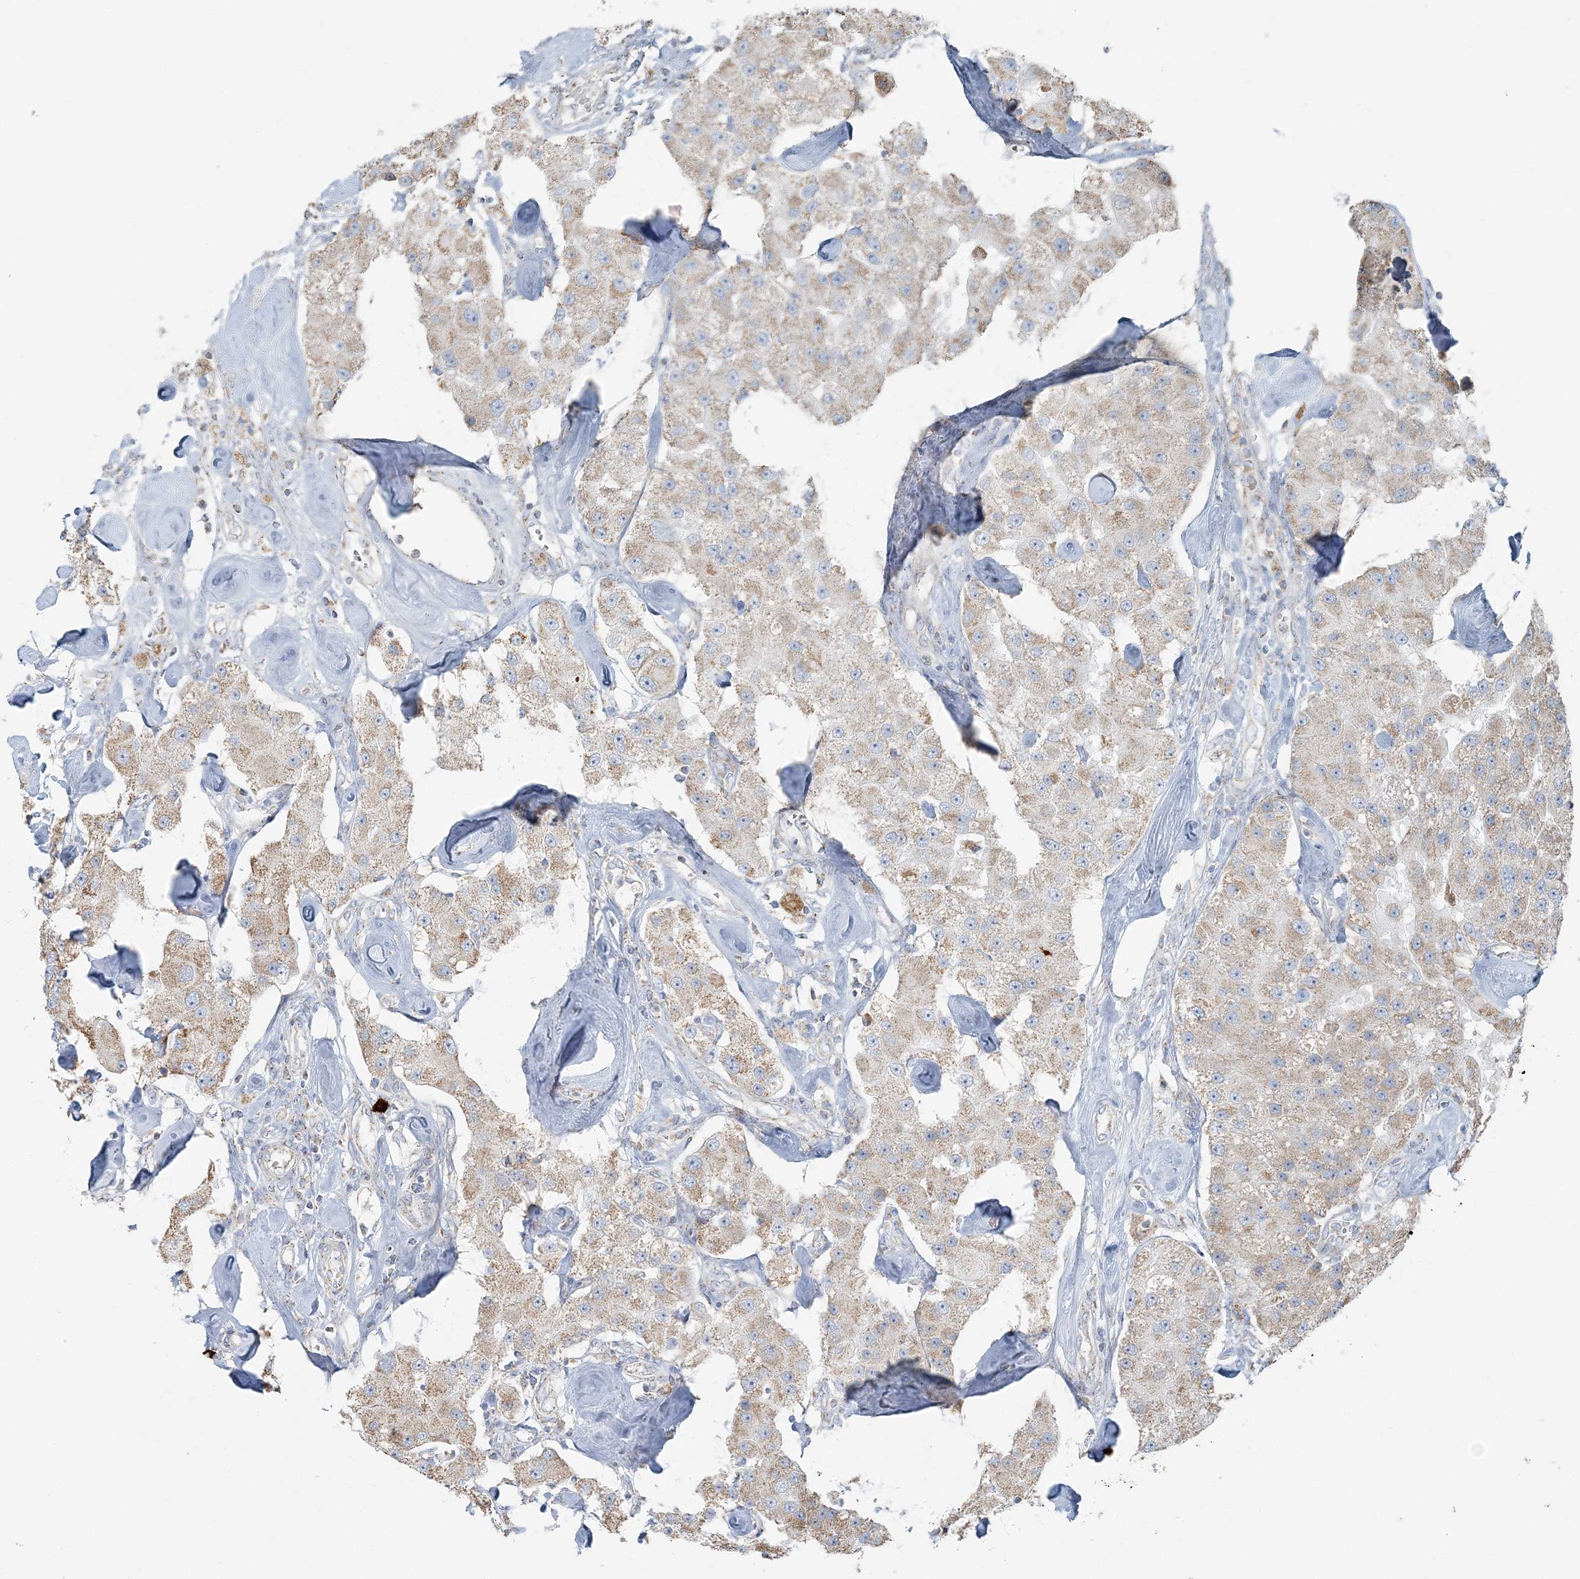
{"staining": {"intensity": "weak", "quantity": ">75%", "location": "cytoplasmic/membranous"}, "tissue": "carcinoid", "cell_type": "Tumor cells", "image_type": "cancer", "snomed": [{"axis": "morphology", "description": "Carcinoid, malignant, NOS"}, {"axis": "topography", "description": "Pancreas"}], "caption": "Protein expression by IHC displays weak cytoplasmic/membranous positivity in about >75% of tumor cells in carcinoid (malignant).", "gene": "SLC22A16", "patient": {"sex": "male", "age": 41}}